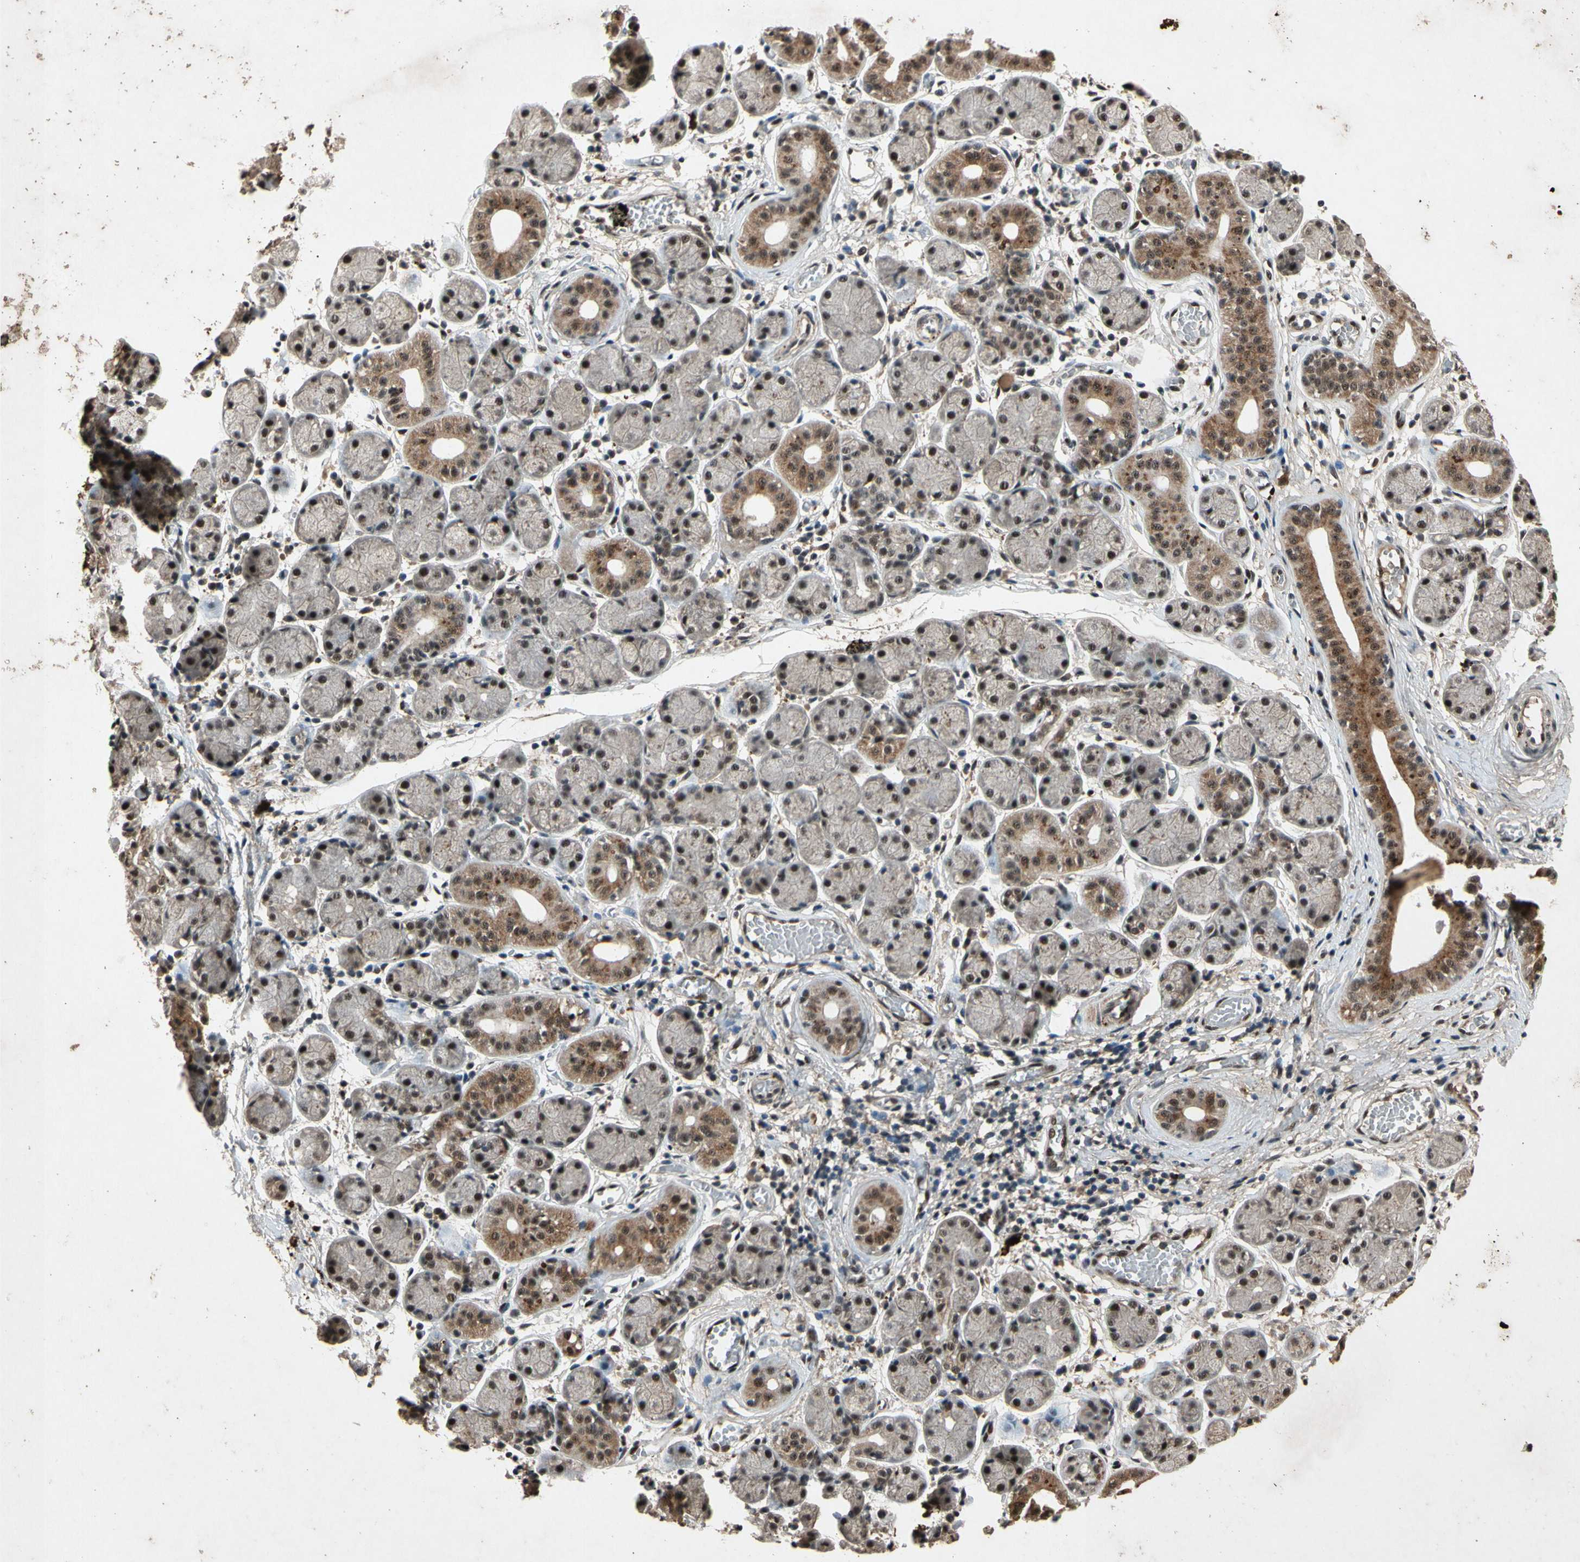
{"staining": {"intensity": "moderate", "quantity": ">75%", "location": "cytoplasmic/membranous,nuclear"}, "tissue": "salivary gland", "cell_type": "Glandular cells", "image_type": "normal", "snomed": [{"axis": "morphology", "description": "Normal tissue, NOS"}, {"axis": "topography", "description": "Salivary gland"}], "caption": "This image displays immunohistochemistry staining of normal salivary gland, with medium moderate cytoplasmic/membranous,nuclear expression in about >75% of glandular cells.", "gene": "PML", "patient": {"sex": "female", "age": 24}}